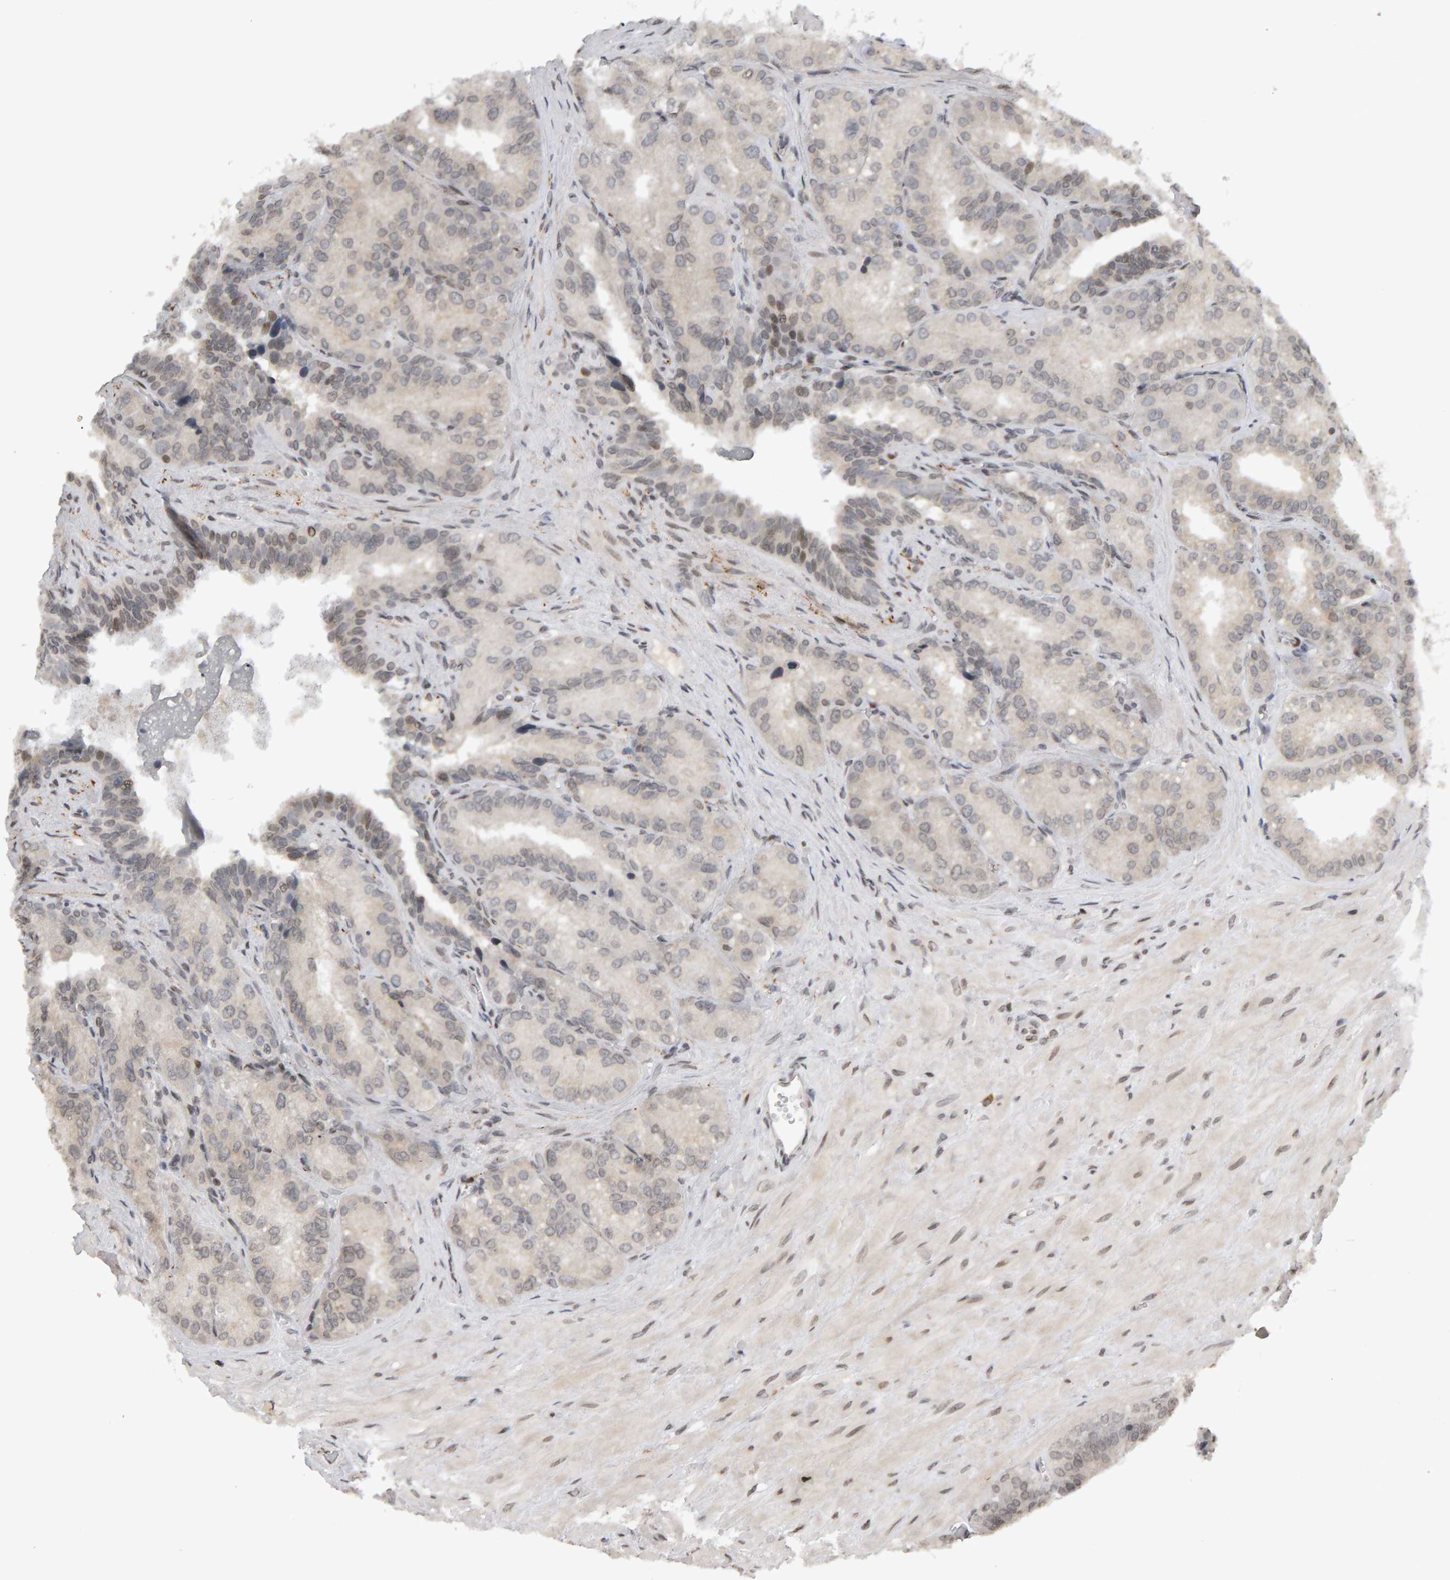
{"staining": {"intensity": "weak", "quantity": "25%-75%", "location": "nuclear"}, "tissue": "seminal vesicle", "cell_type": "Glandular cells", "image_type": "normal", "snomed": [{"axis": "morphology", "description": "Normal tissue, NOS"}, {"axis": "topography", "description": "Prostate"}, {"axis": "topography", "description": "Seminal veicle"}], "caption": "Immunohistochemistry image of benign seminal vesicle stained for a protein (brown), which displays low levels of weak nuclear staining in approximately 25%-75% of glandular cells.", "gene": "TRAM1", "patient": {"sex": "male", "age": 51}}